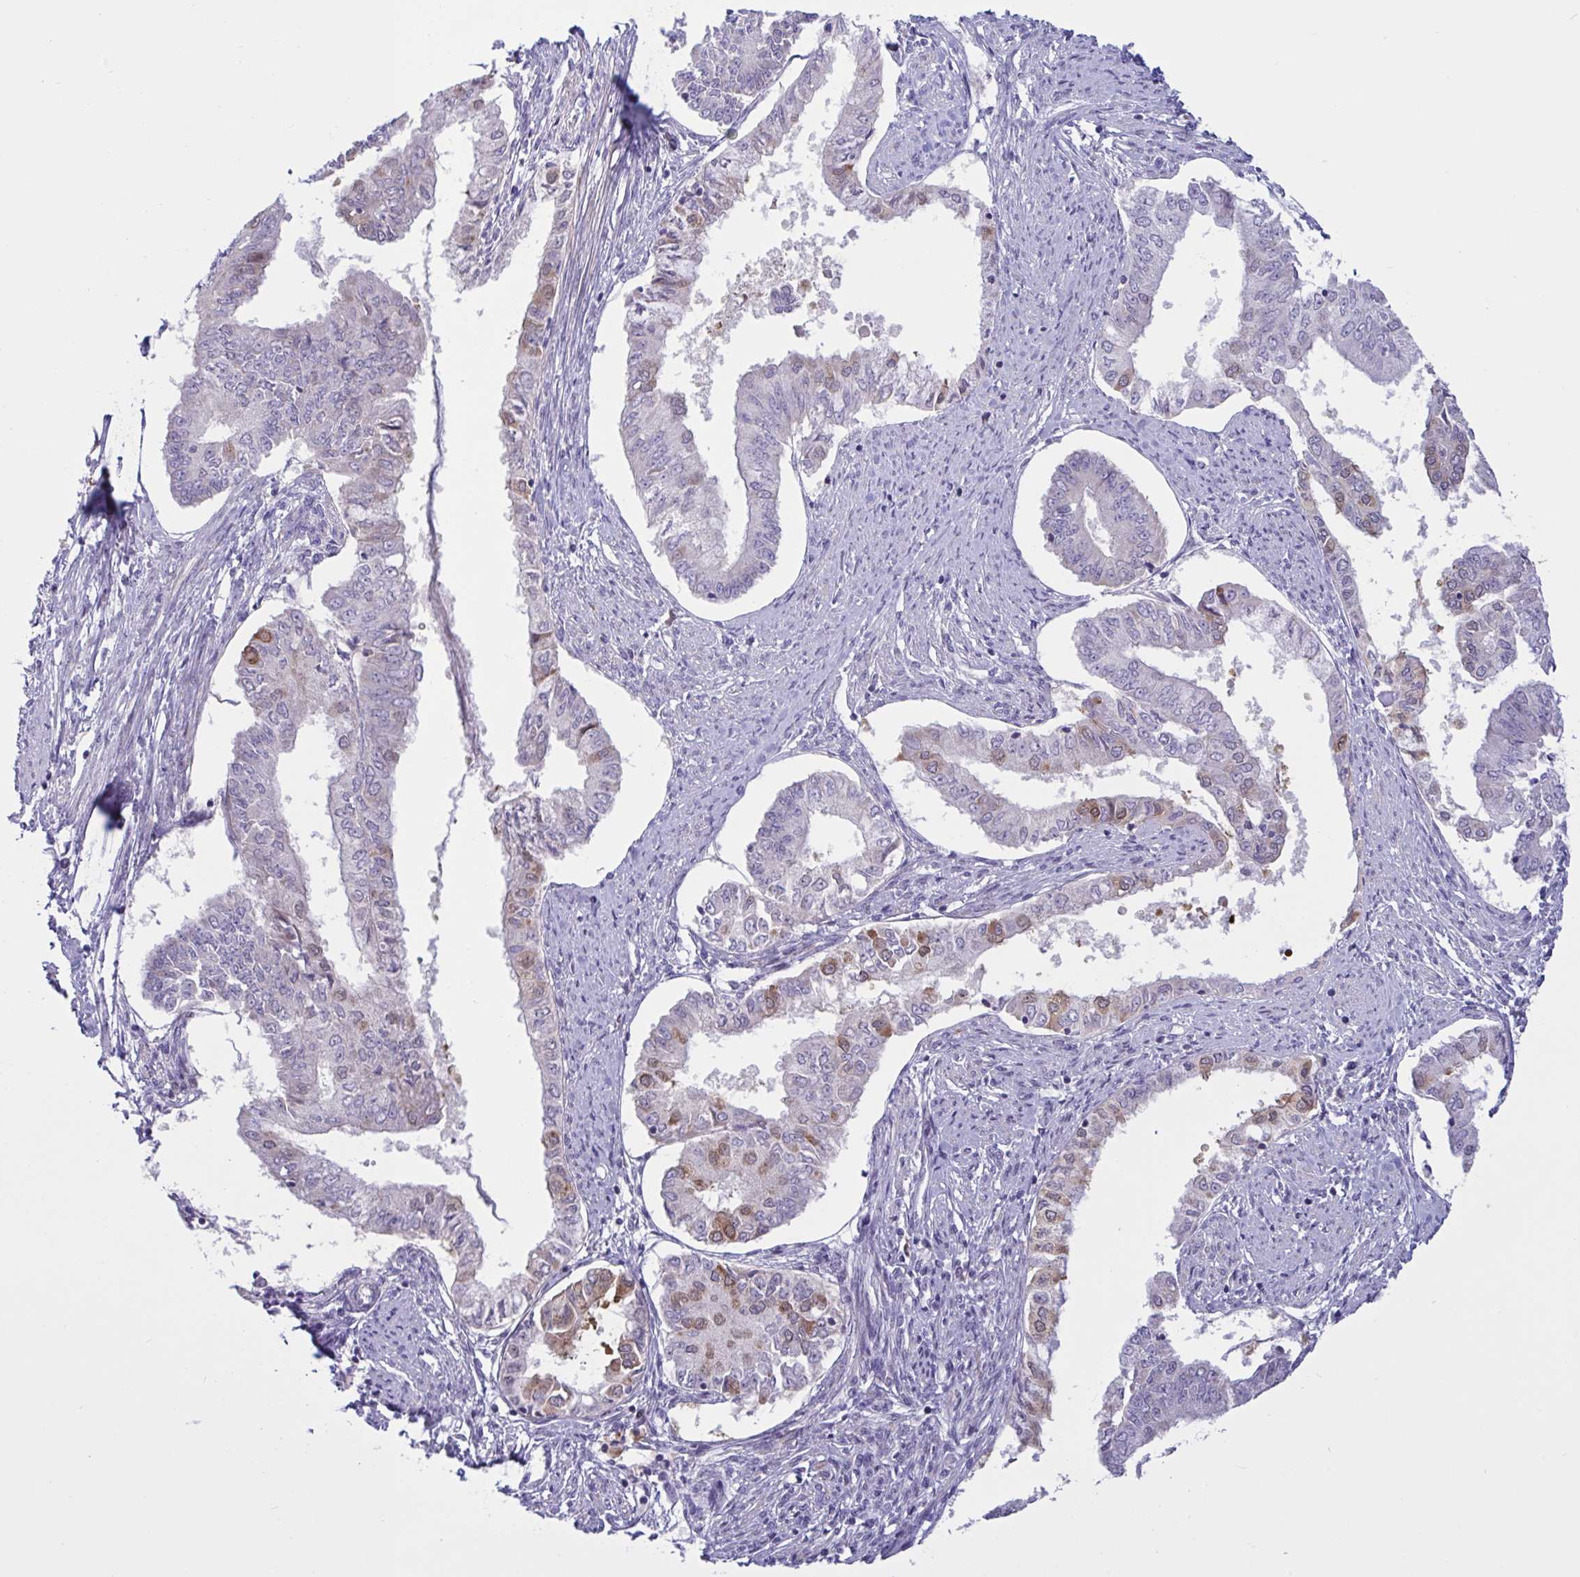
{"staining": {"intensity": "moderate", "quantity": "<25%", "location": "cytoplasmic/membranous"}, "tissue": "endometrial cancer", "cell_type": "Tumor cells", "image_type": "cancer", "snomed": [{"axis": "morphology", "description": "Adenocarcinoma, NOS"}, {"axis": "topography", "description": "Endometrium"}], "caption": "DAB immunohistochemical staining of adenocarcinoma (endometrial) reveals moderate cytoplasmic/membranous protein positivity in approximately <25% of tumor cells. (brown staining indicates protein expression, while blue staining denotes nuclei).", "gene": "VWC2", "patient": {"sex": "female", "age": 76}}